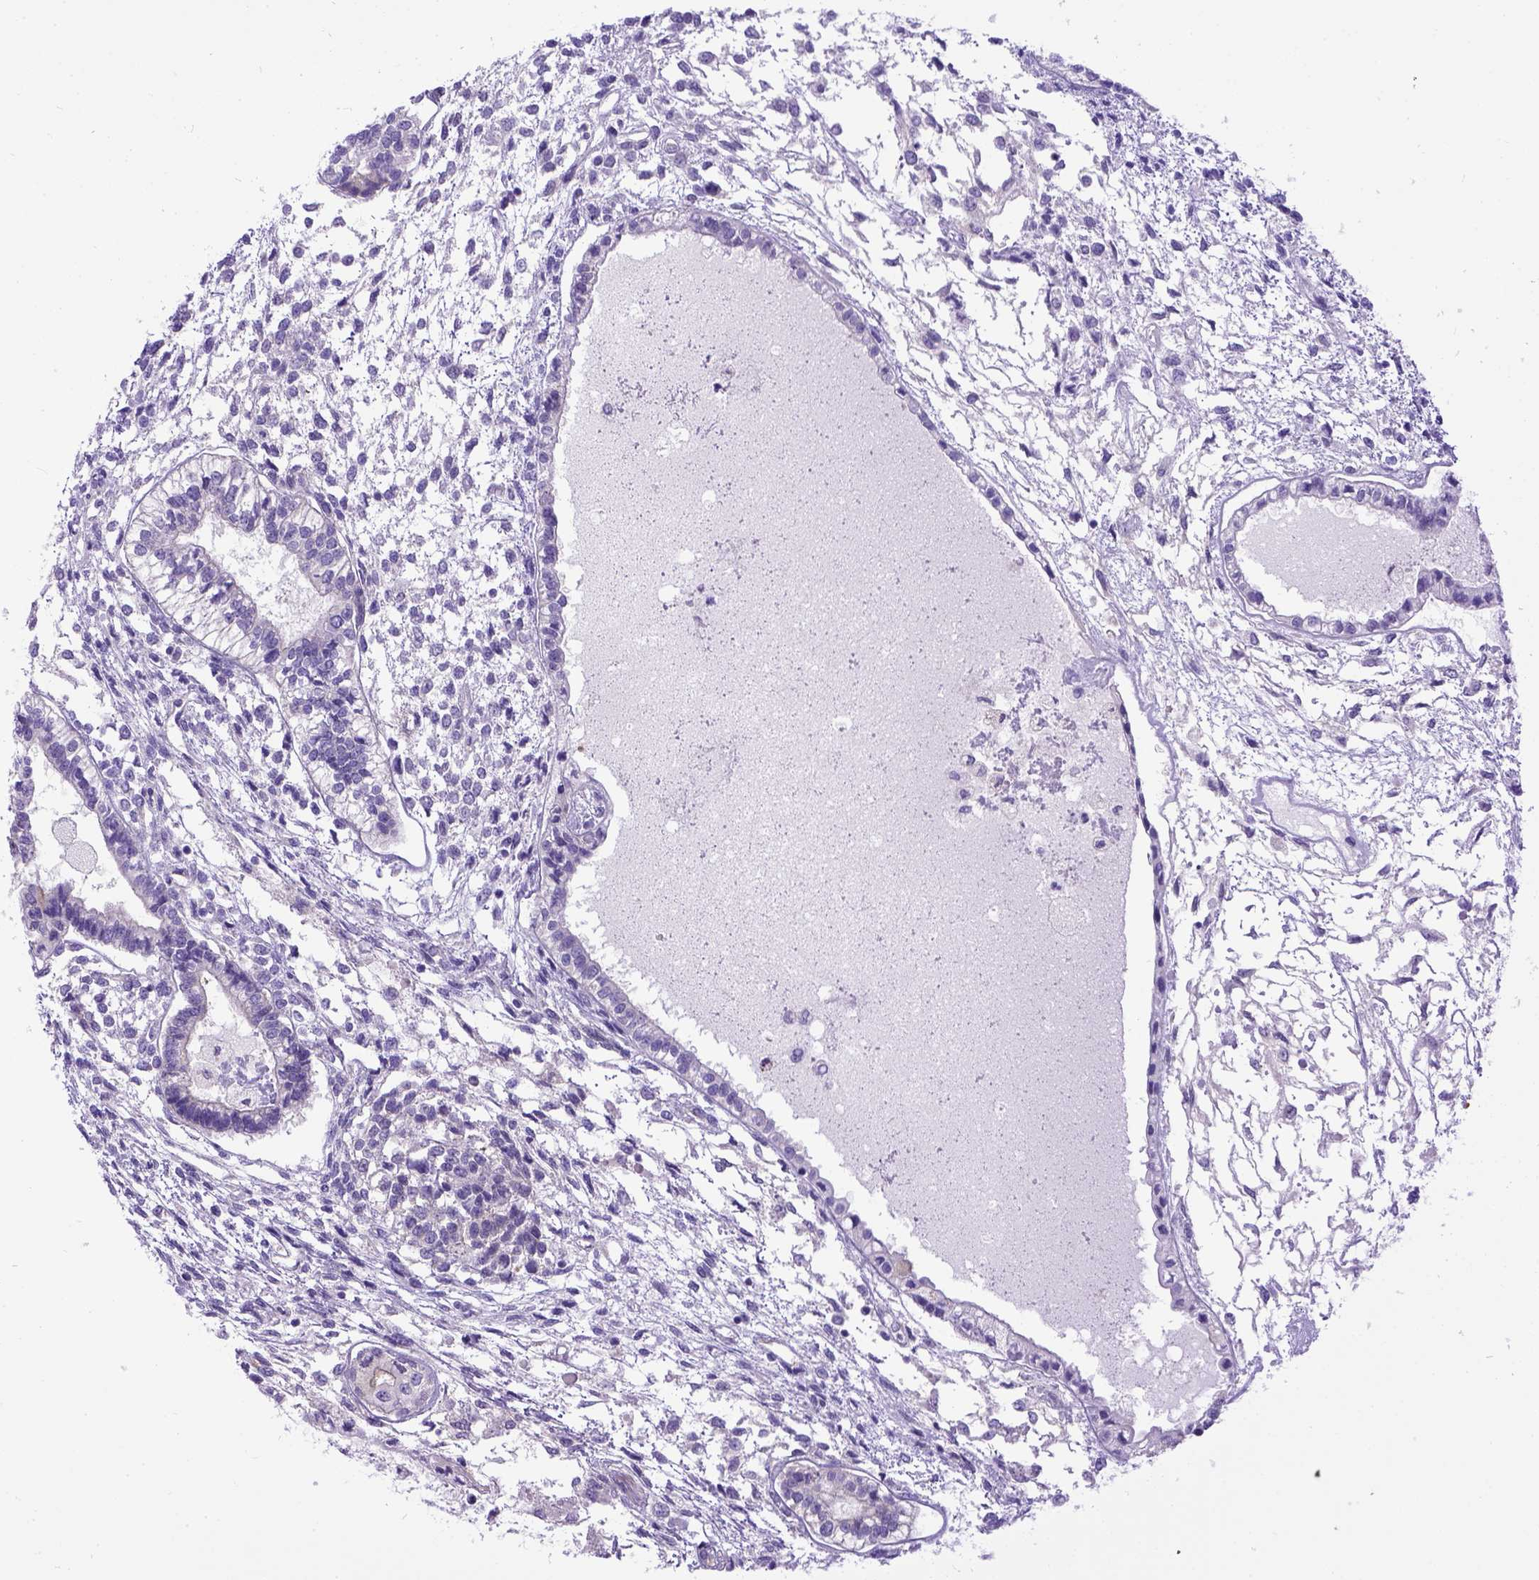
{"staining": {"intensity": "weak", "quantity": "<25%", "location": "cytoplasmic/membranous"}, "tissue": "testis cancer", "cell_type": "Tumor cells", "image_type": "cancer", "snomed": [{"axis": "morphology", "description": "Carcinoma, Embryonal, NOS"}, {"axis": "topography", "description": "Testis"}], "caption": "Tumor cells show no significant protein expression in testis cancer. (DAB immunohistochemistry visualized using brightfield microscopy, high magnification).", "gene": "NEK5", "patient": {"sex": "male", "age": 37}}